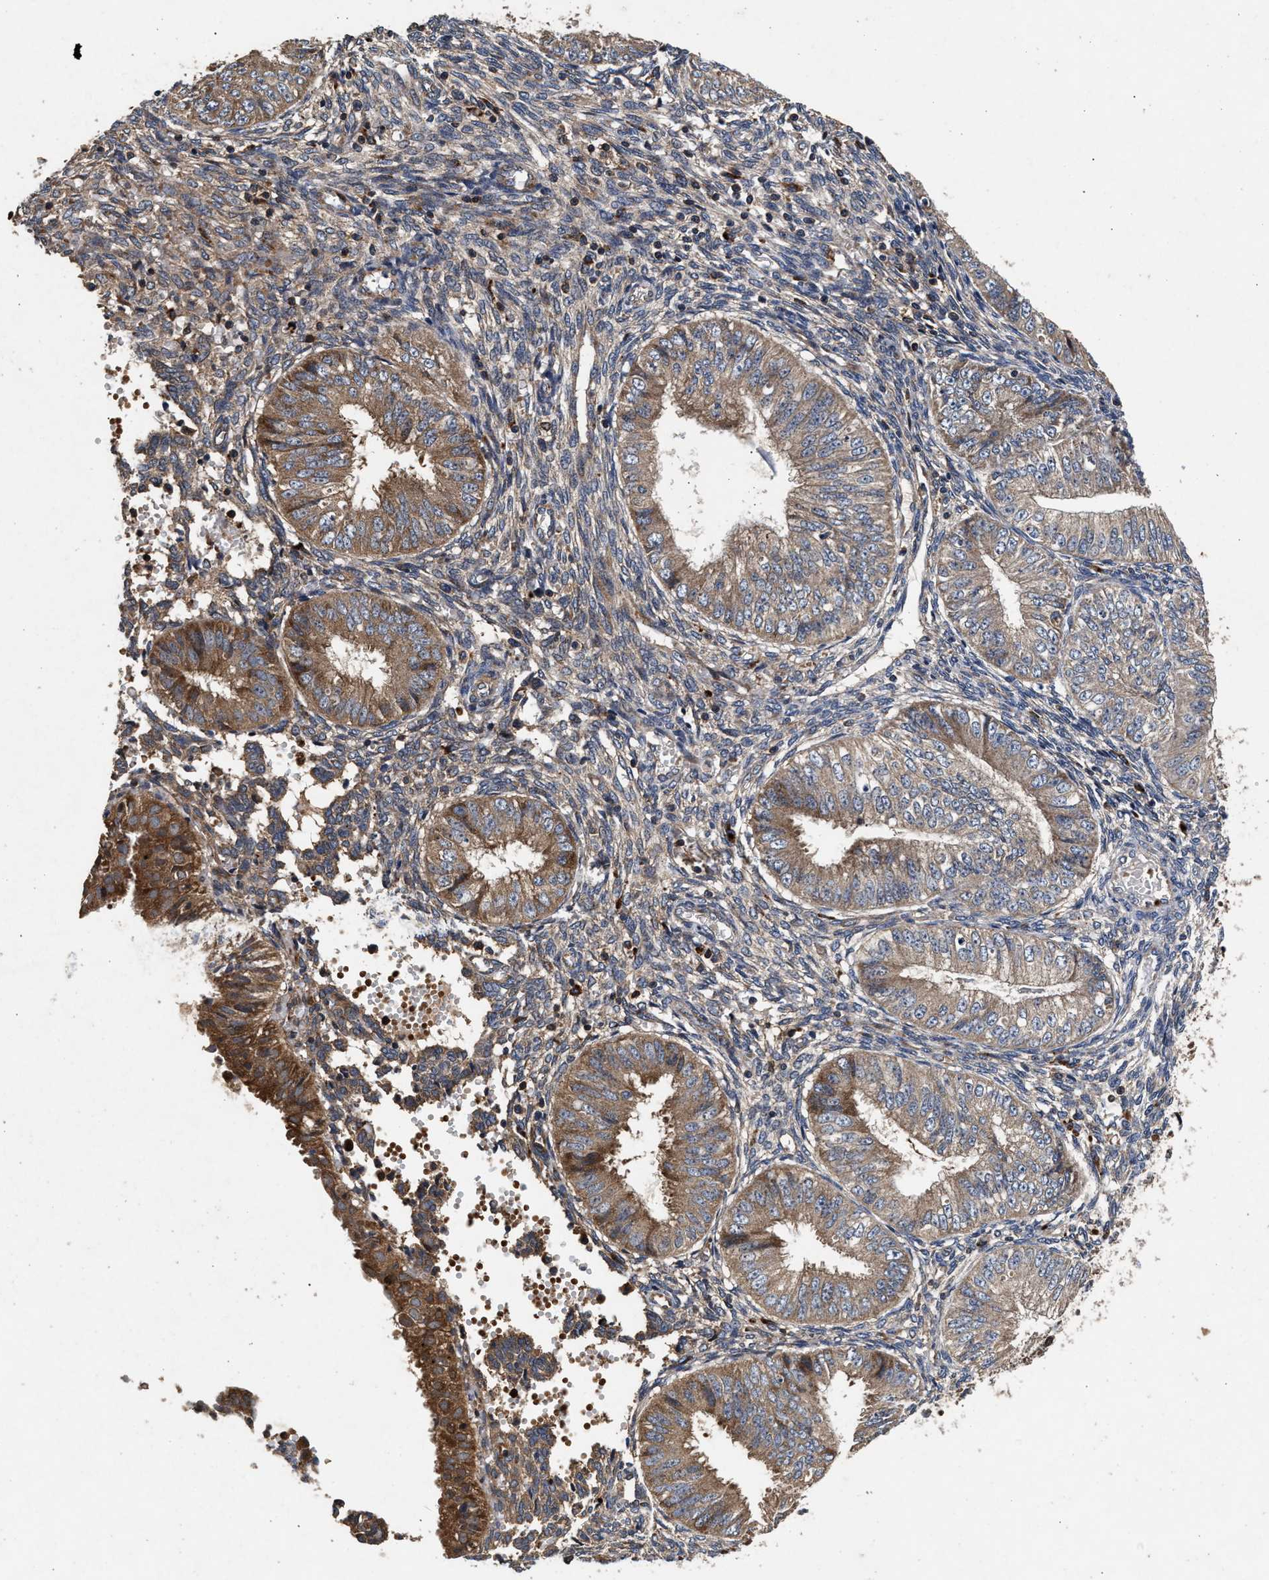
{"staining": {"intensity": "moderate", "quantity": ">75%", "location": "cytoplasmic/membranous"}, "tissue": "endometrial cancer", "cell_type": "Tumor cells", "image_type": "cancer", "snomed": [{"axis": "morphology", "description": "Normal tissue, NOS"}, {"axis": "morphology", "description": "Adenocarcinoma, NOS"}, {"axis": "topography", "description": "Endometrium"}], "caption": "IHC (DAB (3,3'-diaminobenzidine)) staining of human adenocarcinoma (endometrial) exhibits moderate cytoplasmic/membranous protein positivity in about >75% of tumor cells.", "gene": "NFKB2", "patient": {"sex": "female", "age": 53}}